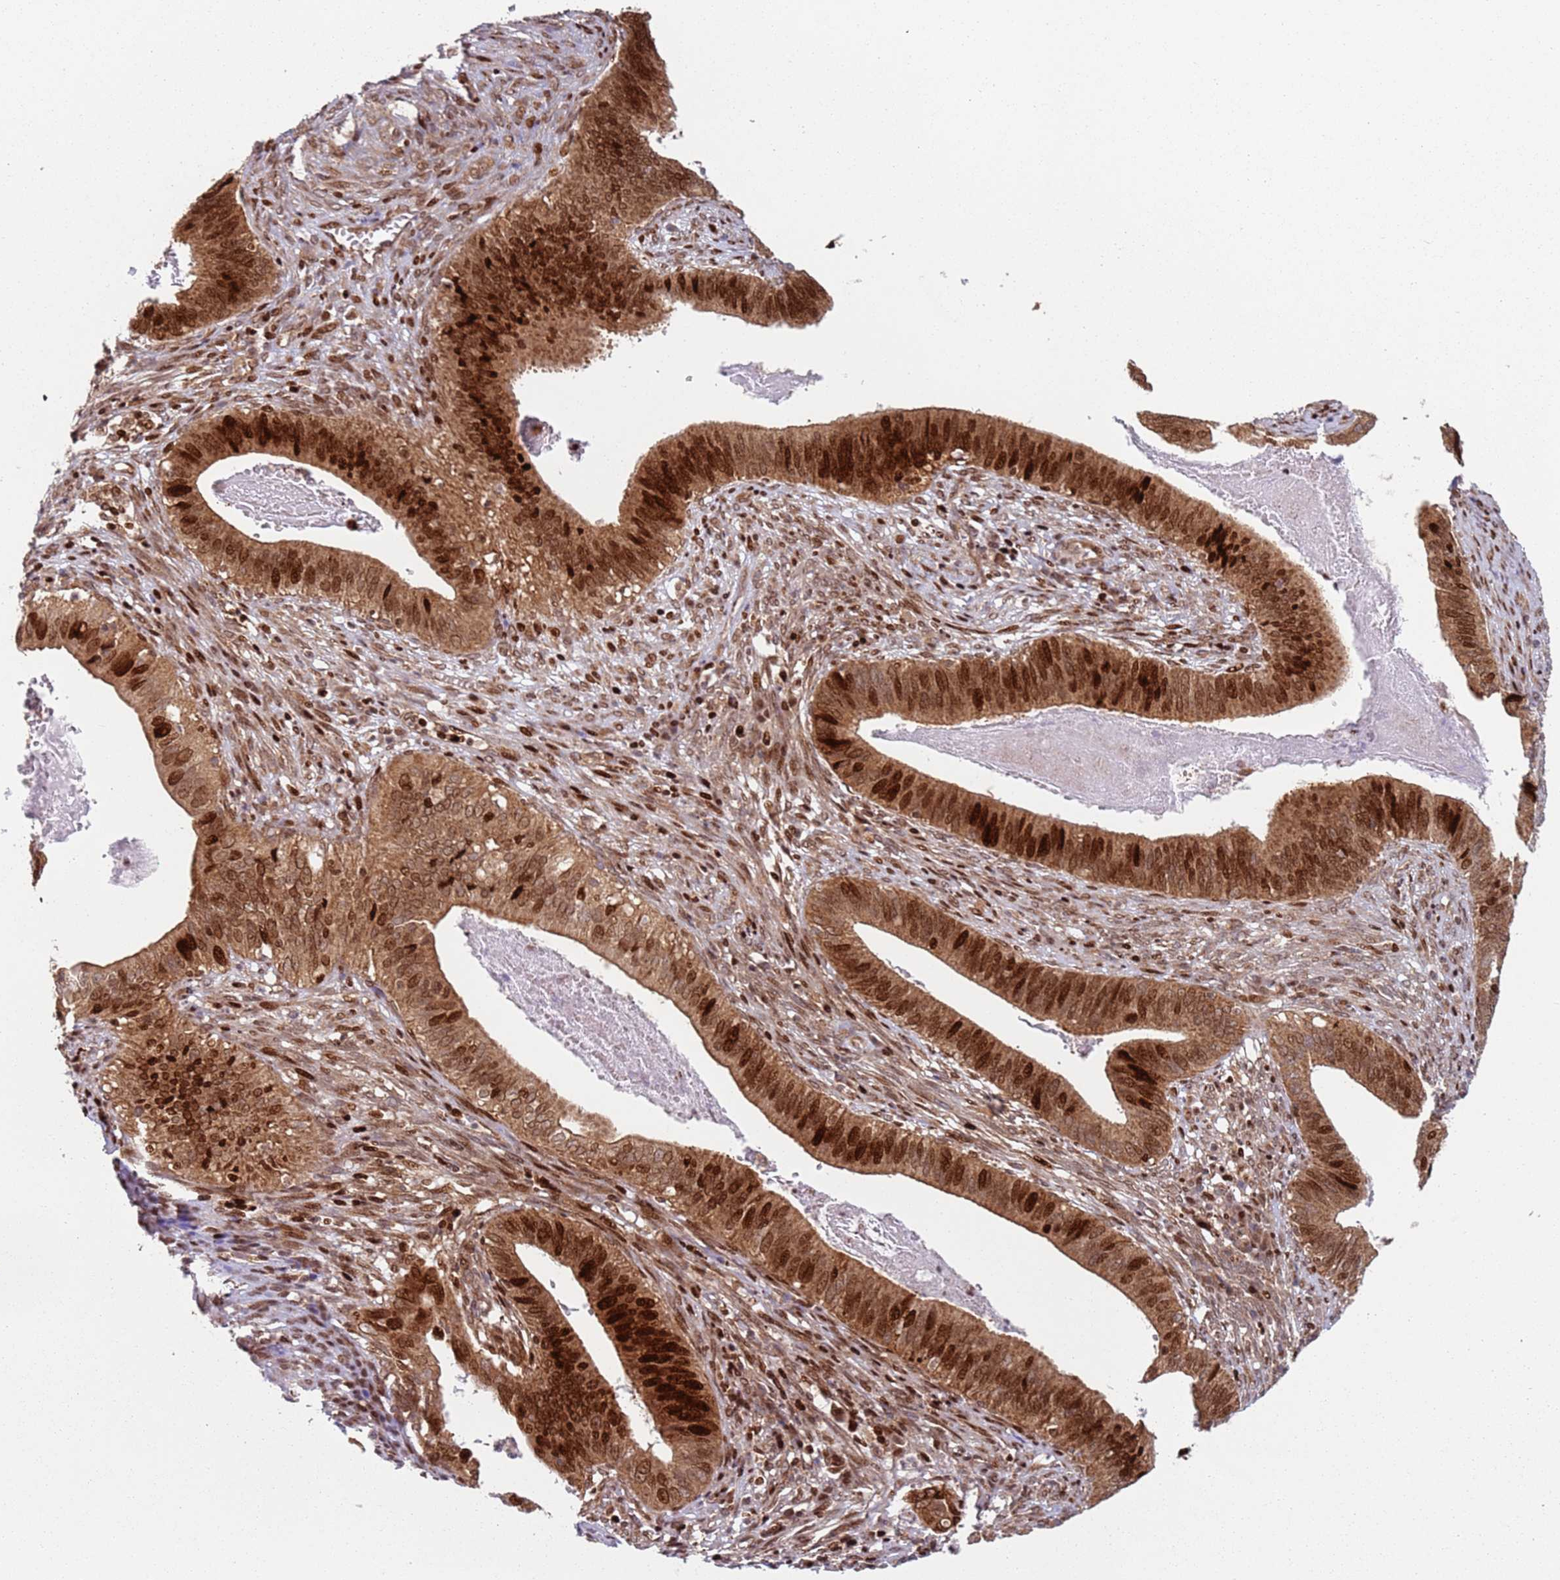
{"staining": {"intensity": "strong", "quantity": ">75%", "location": "cytoplasmic/membranous,nuclear"}, "tissue": "cervical cancer", "cell_type": "Tumor cells", "image_type": "cancer", "snomed": [{"axis": "morphology", "description": "Adenocarcinoma, NOS"}, {"axis": "topography", "description": "Cervix"}], "caption": "Immunohistochemical staining of human cervical cancer (adenocarcinoma) exhibits strong cytoplasmic/membranous and nuclear protein expression in about >75% of tumor cells.", "gene": "HNRNPLL", "patient": {"sex": "female", "age": 42}}